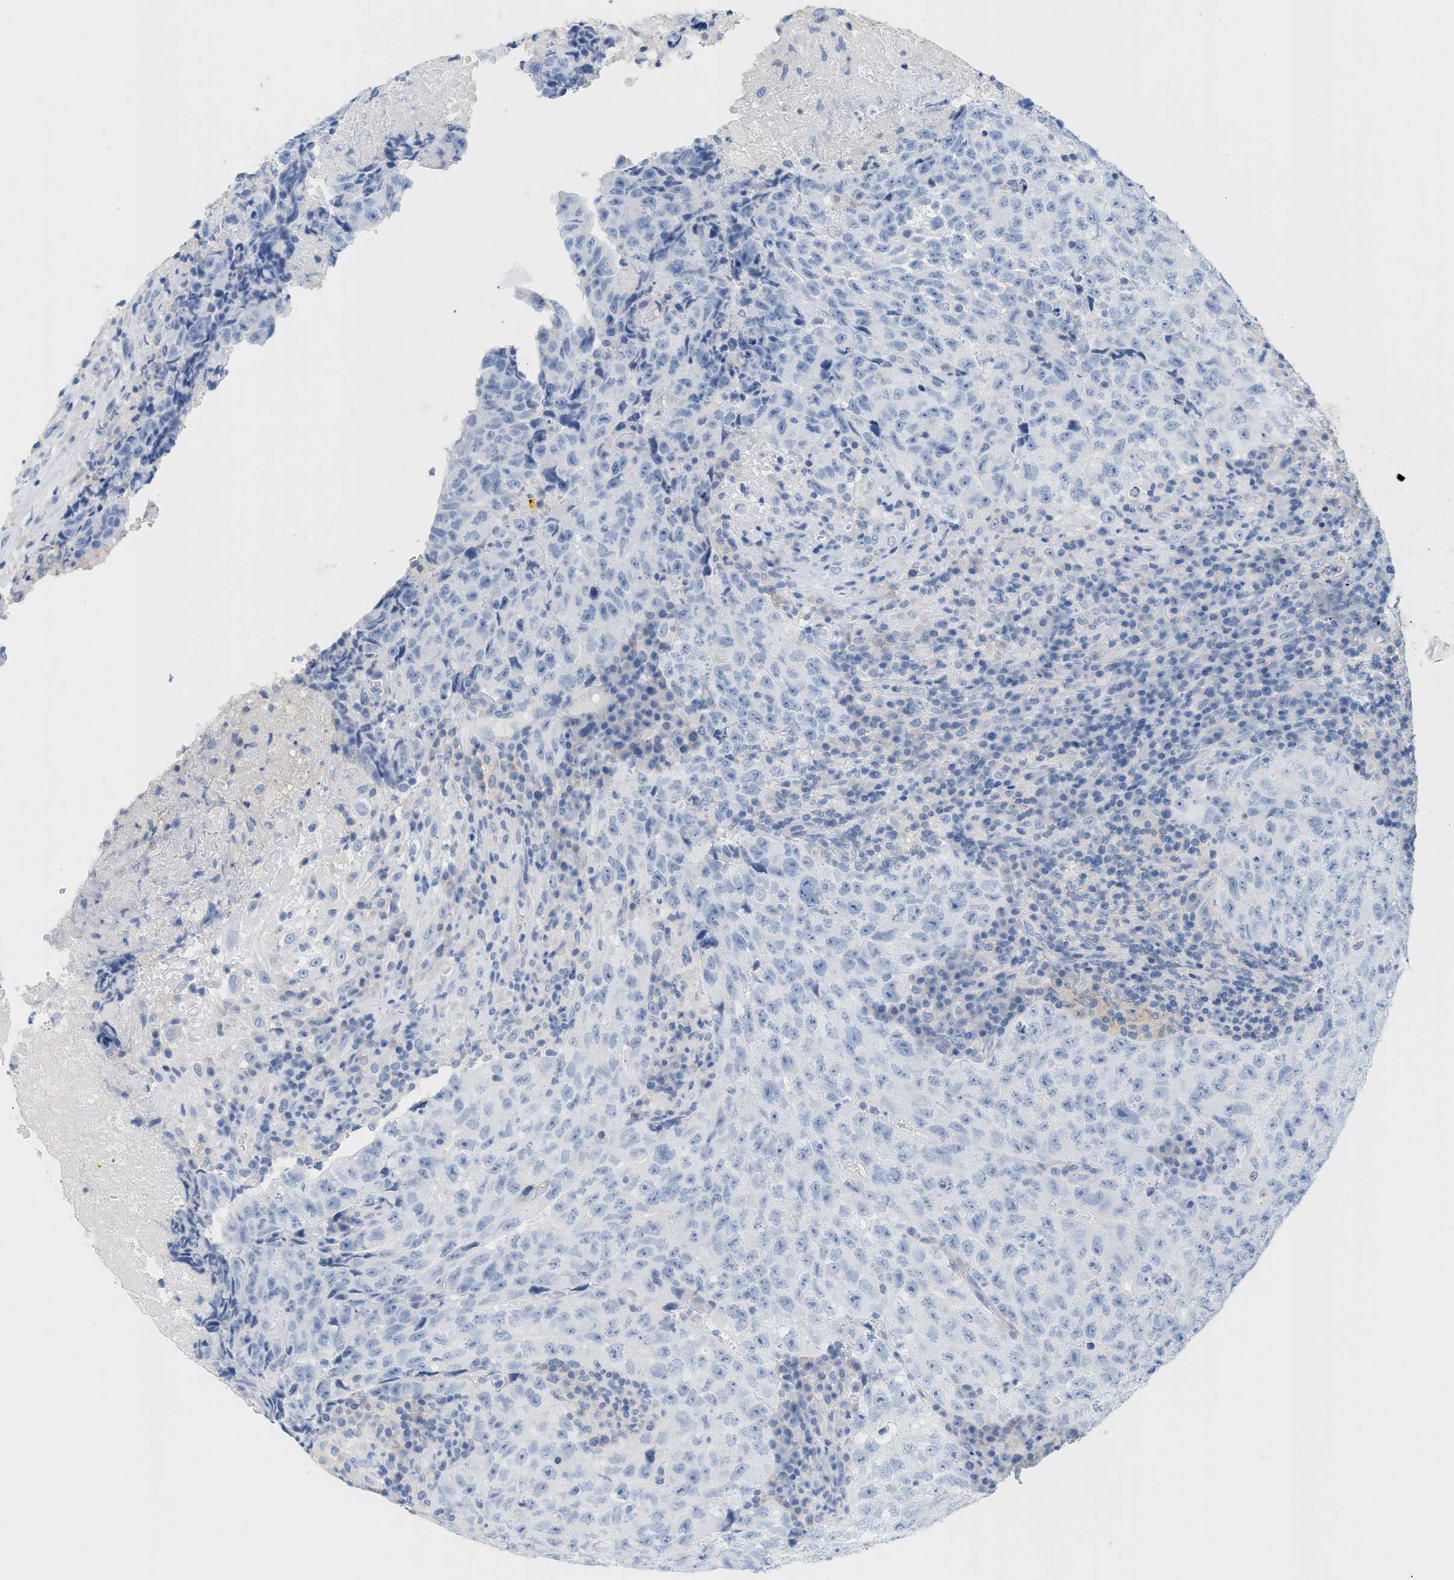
{"staining": {"intensity": "negative", "quantity": "none", "location": "none"}, "tissue": "testis cancer", "cell_type": "Tumor cells", "image_type": "cancer", "snomed": [{"axis": "morphology", "description": "Necrosis, NOS"}, {"axis": "morphology", "description": "Carcinoma, Embryonal, NOS"}, {"axis": "topography", "description": "Testis"}], "caption": "Tumor cells are negative for brown protein staining in testis cancer.", "gene": "PAPPA", "patient": {"sex": "male", "age": 19}}